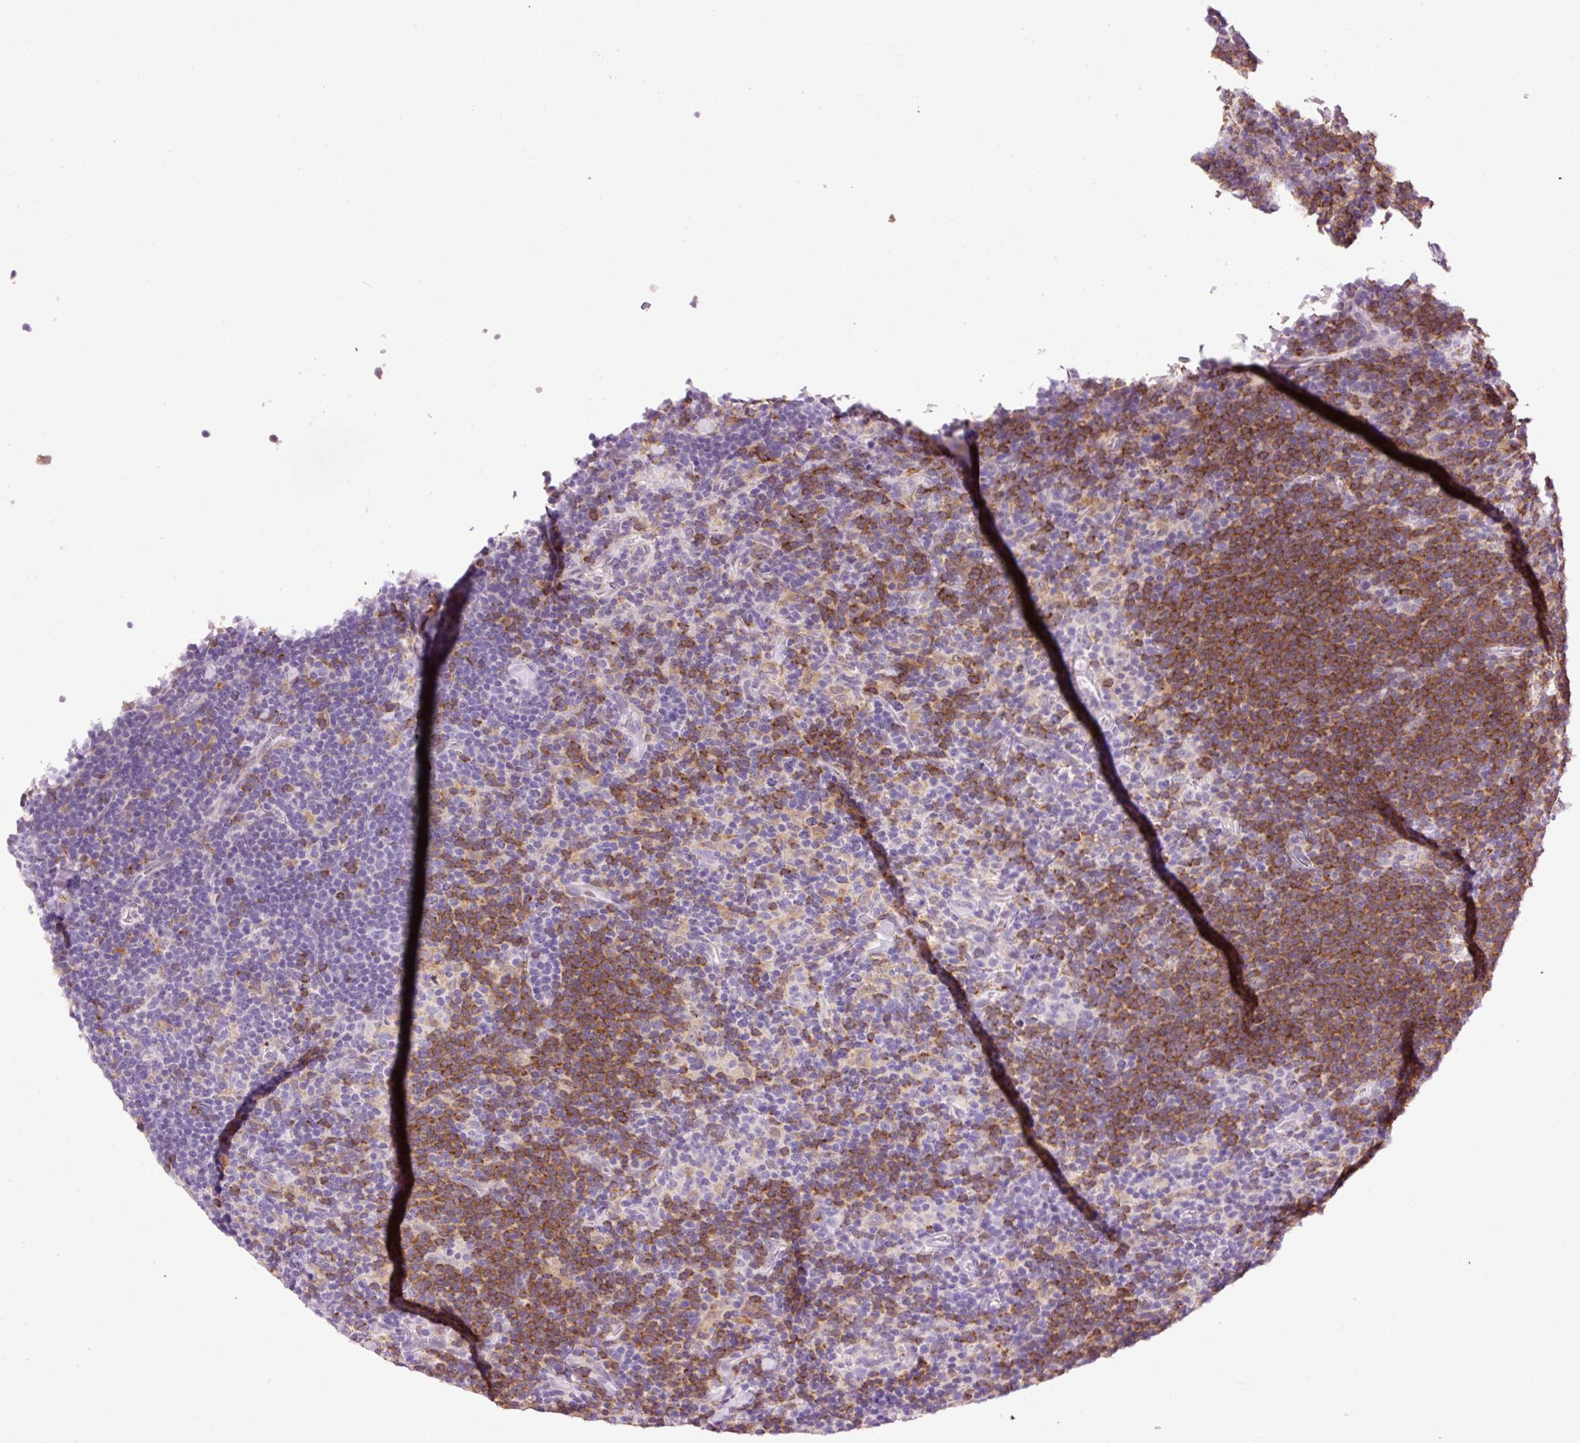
{"staining": {"intensity": "negative", "quantity": "none", "location": "none"}, "tissue": "lymphoma", "cell_type": "Tumor cells", "image_type": "cancer", "snomed": [{"axis": "morphology", "description": "Hodgkin's disease, NOS"}, {"axis": "topography", "description": "Lymph node"}], "caption": "Human Hodgkin's disease stained for a protein using immunohistochemistry reveals no expression in tumor cells.", "gene": "LY86", "patient": {"sex": "female", "age": 57}}